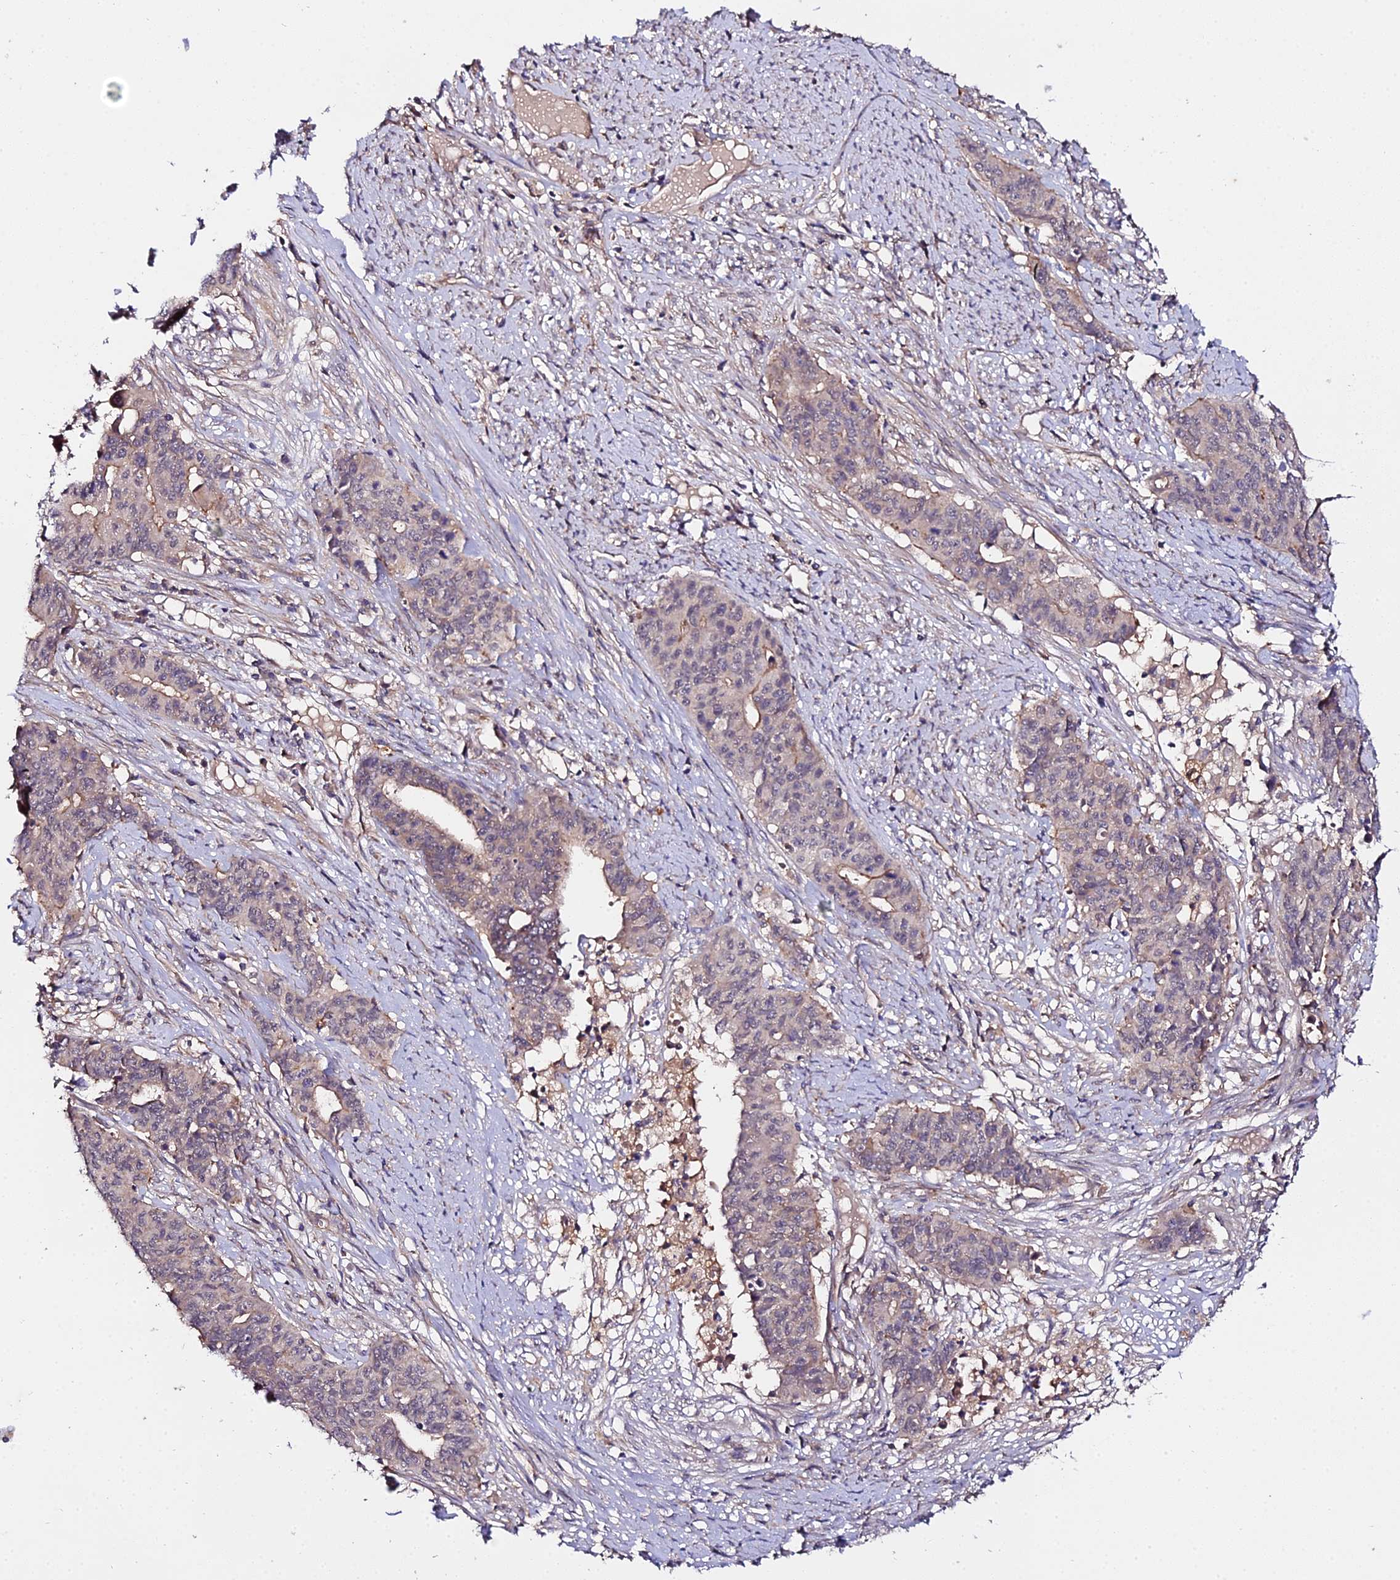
{"staining": {"intensity": "weak", "quantity": "25%-75%", "location": "cytoplasmic/membranous"}, "tissue": "endometrial cancer", "cell_type": "Tumor cells", "image_type": "cancer", "snomed": [{"axis": "morphology", "description": "Adenocarcinoma, NOS"}, {"axis": "topography", "description": "Endometrium"}], "caption": "Weak cytoplasmic/membranous positivity for a protein is identified in approximately 25%-75% of tumor cells of endometrial adenocarcinoma using immunohistochemistry.", "gene": "ZBED8", "patient": {"sex": "female", "age": 59}}